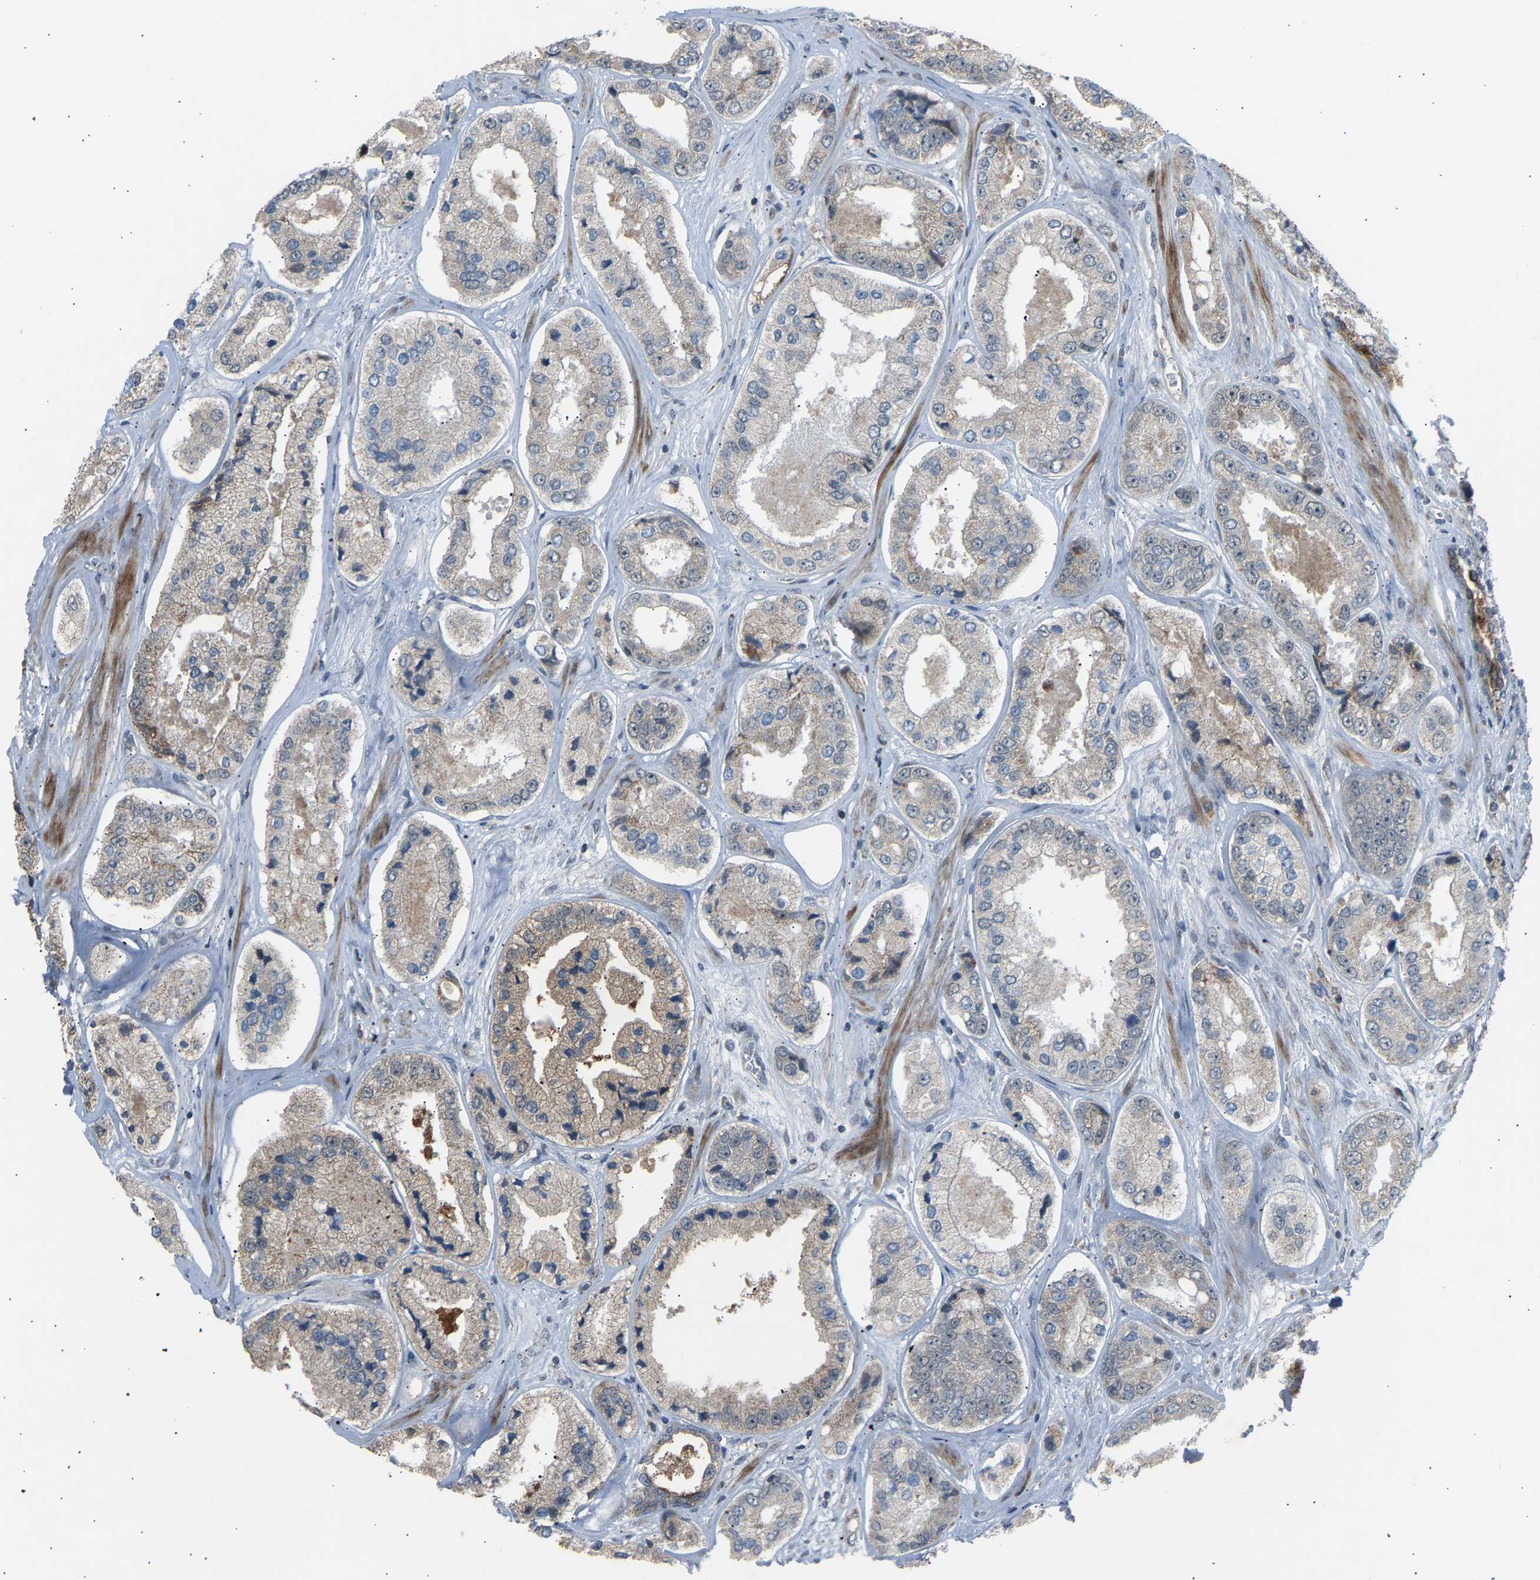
{"staining": {"intensity": "weak", "quantity": "<25%", "location": "cytoplasmic/membranous"}, "tissue": "prostate cancer", "cell_type": "Tumor cells", "image_type": "cancer", "snomed": [{"axis": "morphology", "description": "Adenocarcinoma, High grade"}, {"axis": "topography", "description": "Prostate"}], "caption": "IHC of prostate cancer demonstrates no positivity in tumor cells.", "gene": "VPS41", "patient": {"sex": "male", "age": 61}}